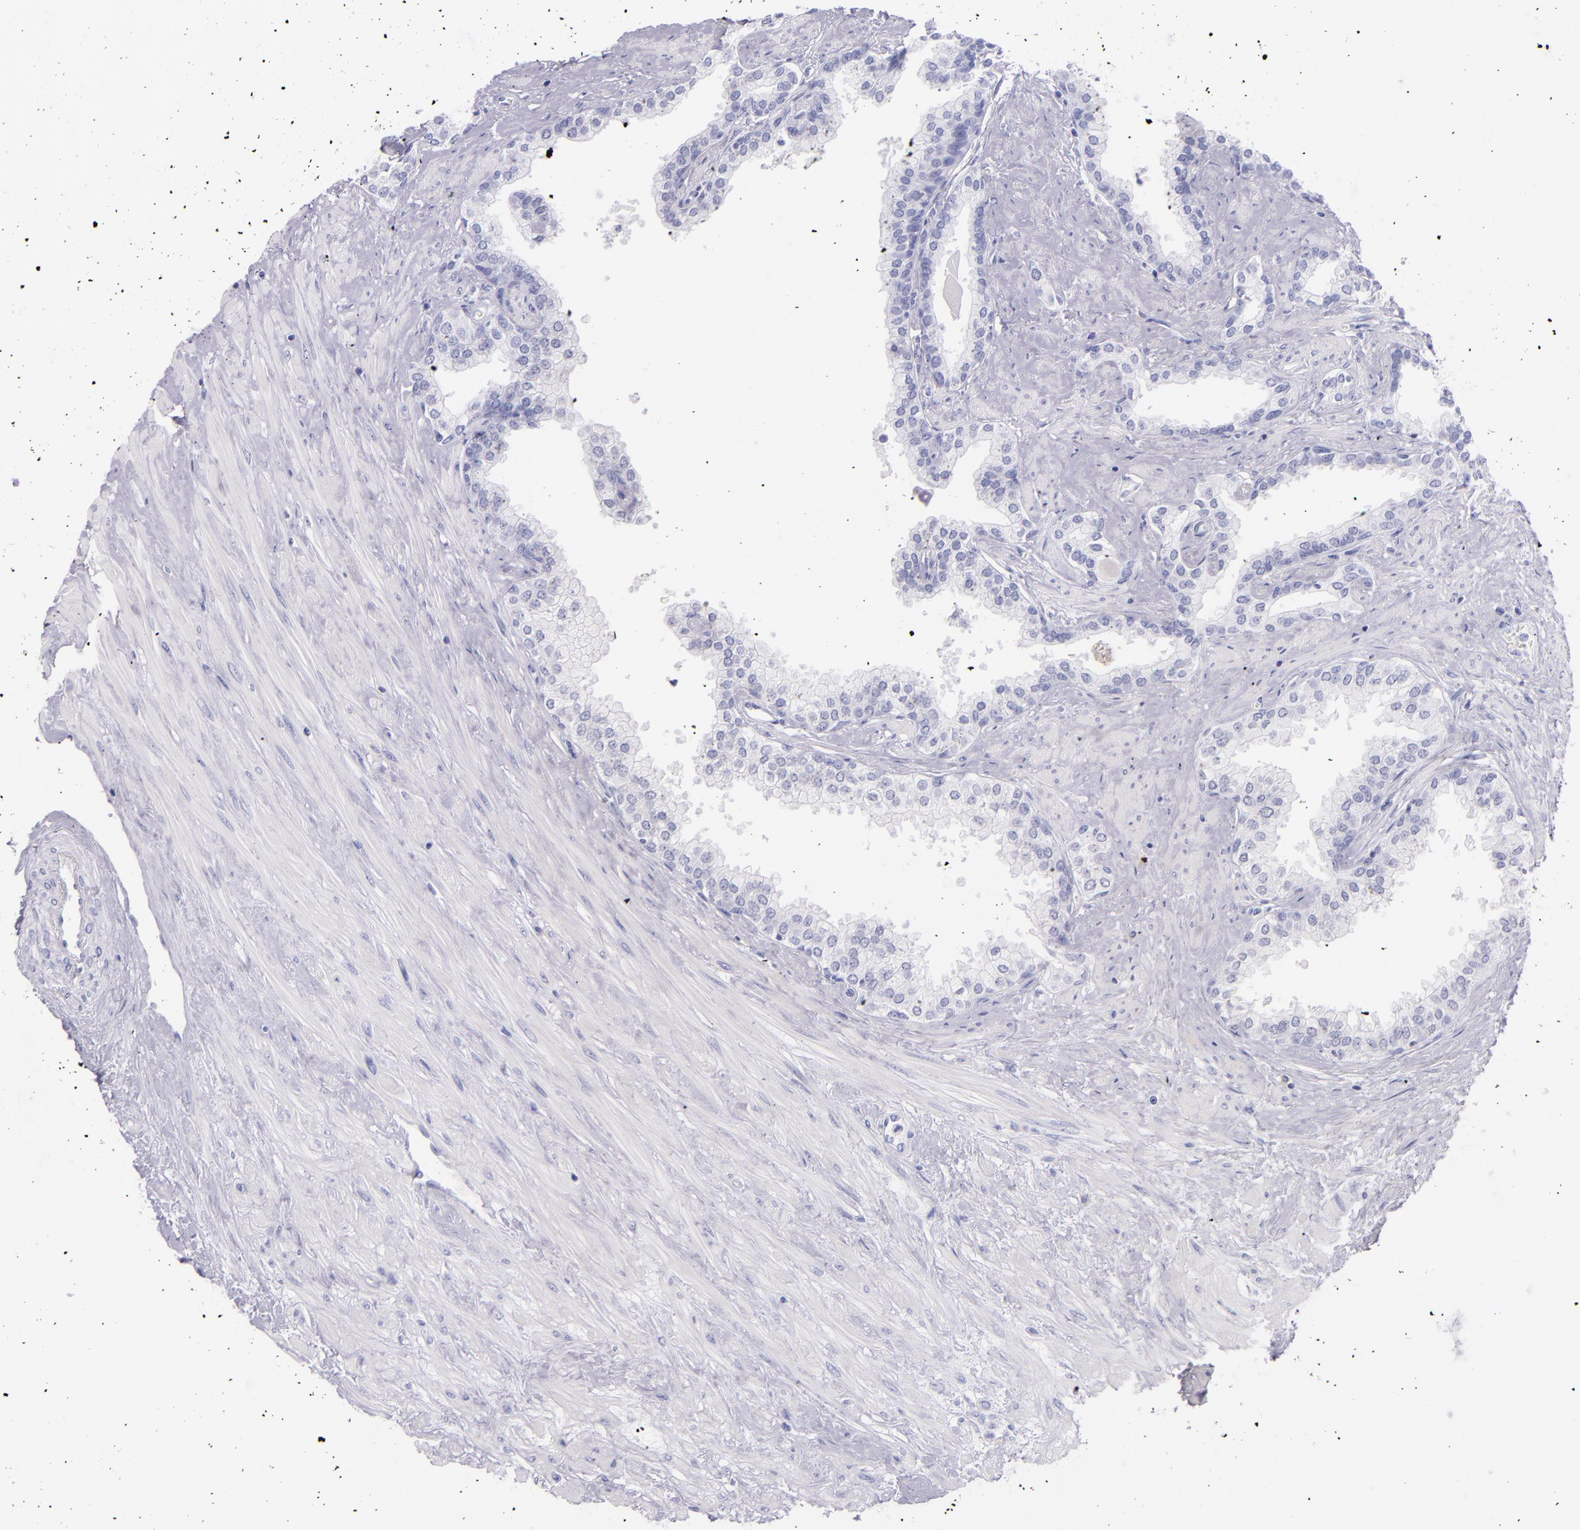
{"staining": {"intensity": "negative", "quantity": "none", "location": "none"}, "tissue": "prostate", "cell_type": "Glandular cells", "image_type": "normal", "snomed": [{"axis": "morphology", "description": "Normal tissue, NOS"}, {"axis": "topography", "description": "Prostate"}], "caption": "An immunohistochemistry (IHC) image of benign prostate is shown. There is no staining in glandular cells of prostate.", "gene": "SFTPB", "patient": {"sex": "male", "age": 60}}